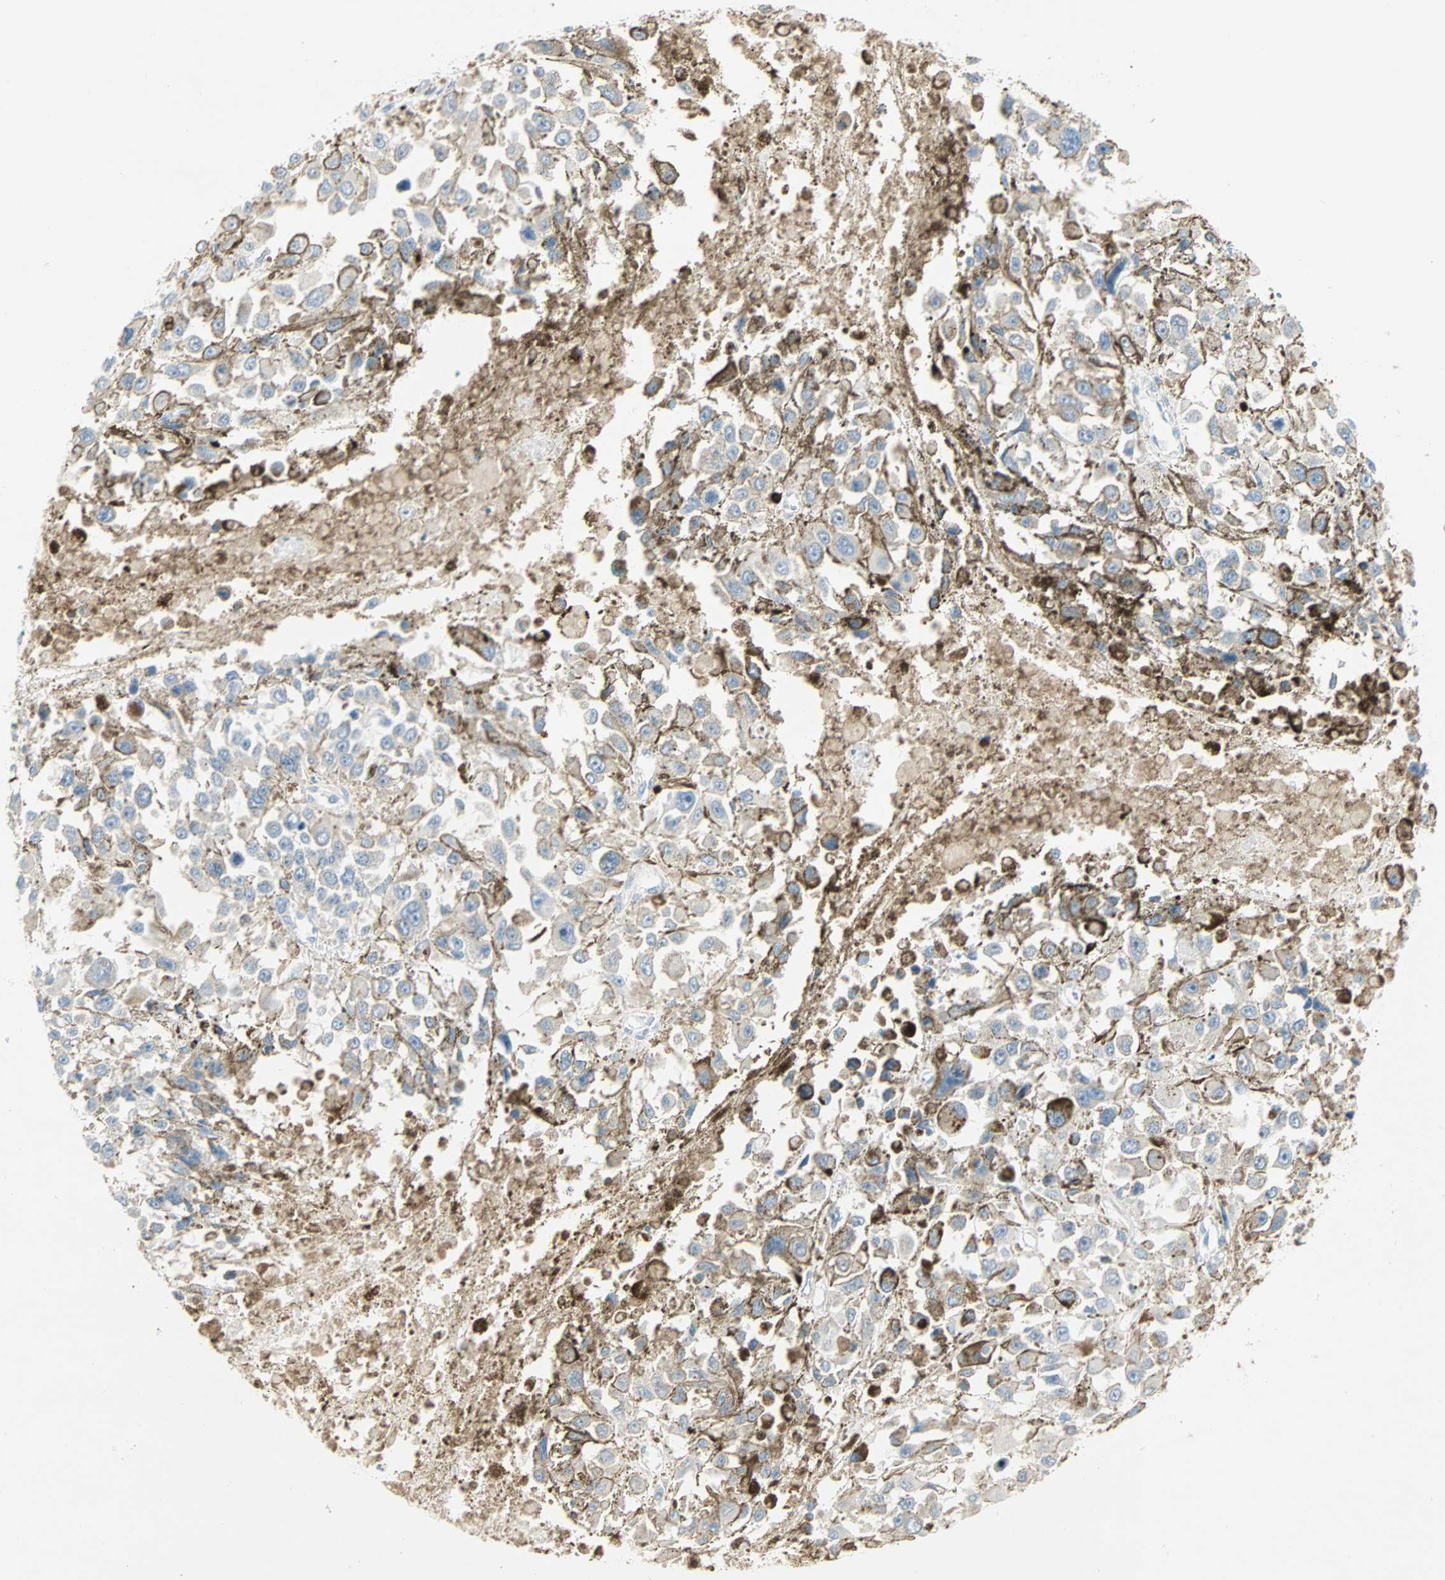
{"staining": {"intensity": "negative", "quantity": "none", "location": "none"}, "tissue": "melanoma", "cell_type": "Tumor cells", "image_type": "cancer", "snomed": [{"axis": "morphology", "description": "Malignant melanoma, Metastatic site"}, {"axis": "topography", "description": "Lymph node"}], "caption": "IHC photomicrograph of neoplastic tissue: human melanoma stained with DAB (3,3'-diaminobenzidine) demonstrates no significant protein positivity in tumor cells. (Brightfield microscopy of DAB (3,3'-diaminobenzidine) immunohistochemistry at high magnification).", "gene": "FMNL1", "patient": {"sex": "male", "age": 59}}